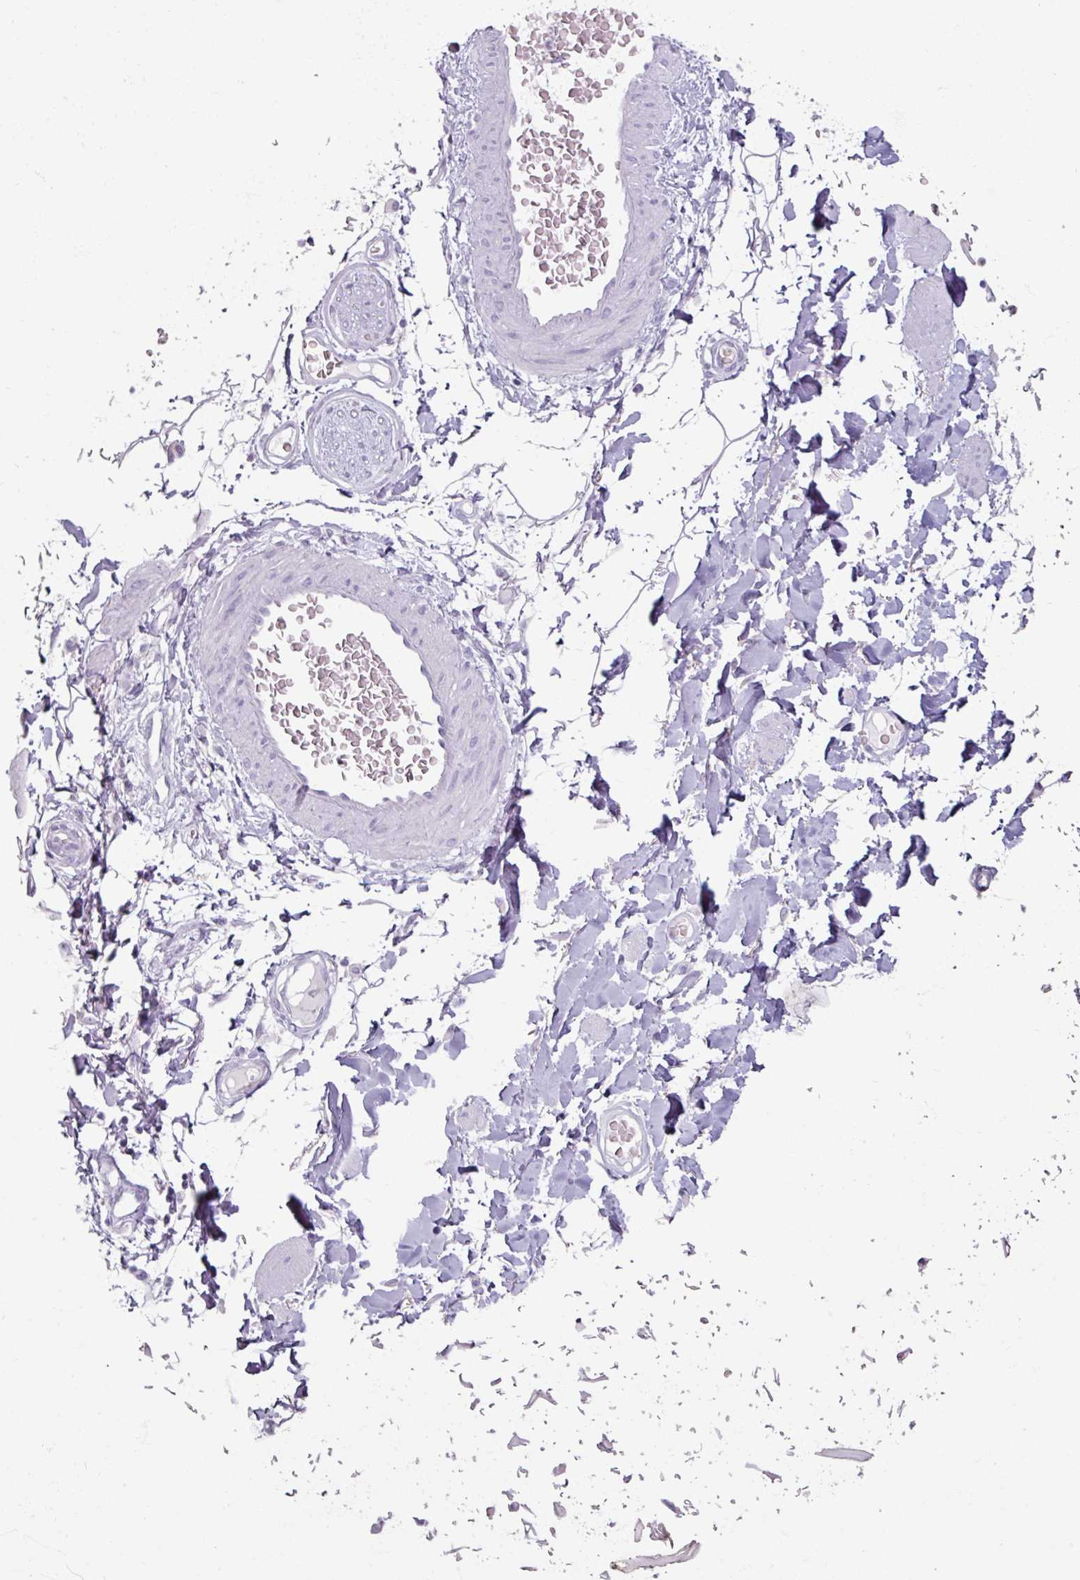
{"staining": {"intensity": "negative", "quantity": "none", "location": "none"}, "tissue": "adipose tissue", "cell_type": "Adipocytes", "image_type": "normal", "snomed": [{"axis": "morphology", "description": "Normal tissue, NOS"}, {"axis": "topography", "description": "Vulva"}, {"axis": "topography", "description": "Peripheral nerve tissue"}], "caption": "Adipose tissue was stained to show a protein in brown. There is no significant staining in adipocytes. Nuclei are stained in blue.", "gene": "ARG1", "patient": {"sex": "female", "age": 68}}